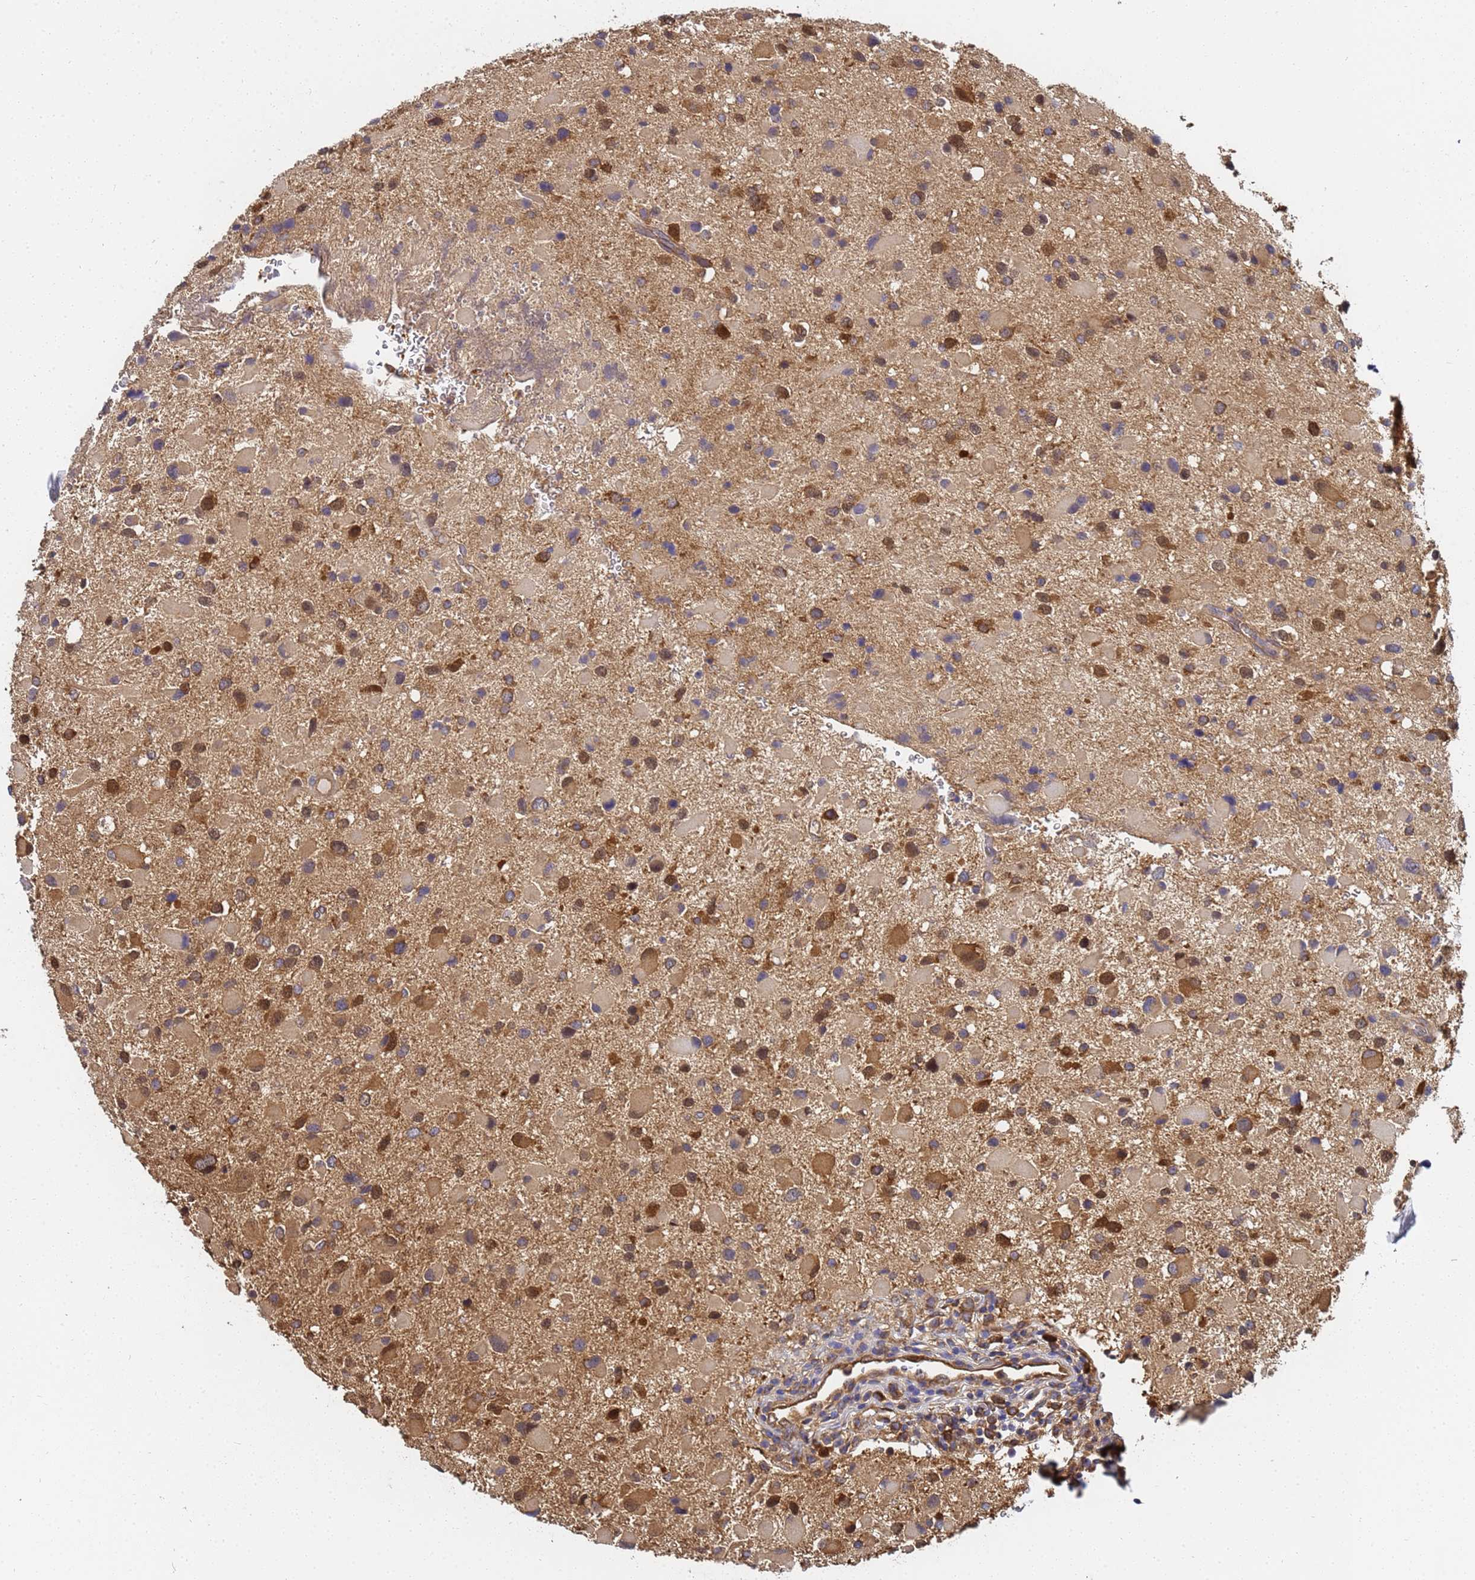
{"staining": {"intensity": "moderate", "quantity": "<25%", "location": "cytoplasmic/membranous"}, "tissue": "glioma", "cell_type": "Tumor cells", "image_type": "cancer", "snomed": [{"axis": "morphology", "description": "Glioma, malignant, Low grade"}, {"axis": "topography", "description": "Brain"}], "caption": "Protein expression analysis of human glioma reveals moderate cytoplasmic/membranous expression in about <25% of tumor cells. (DAB (3,3'-diaminobenzidine) = brown stain, brightfield microscopy at high magnification).", "gene": "NME1-NME2", "patient": {"sex": "female", "age": 32}}